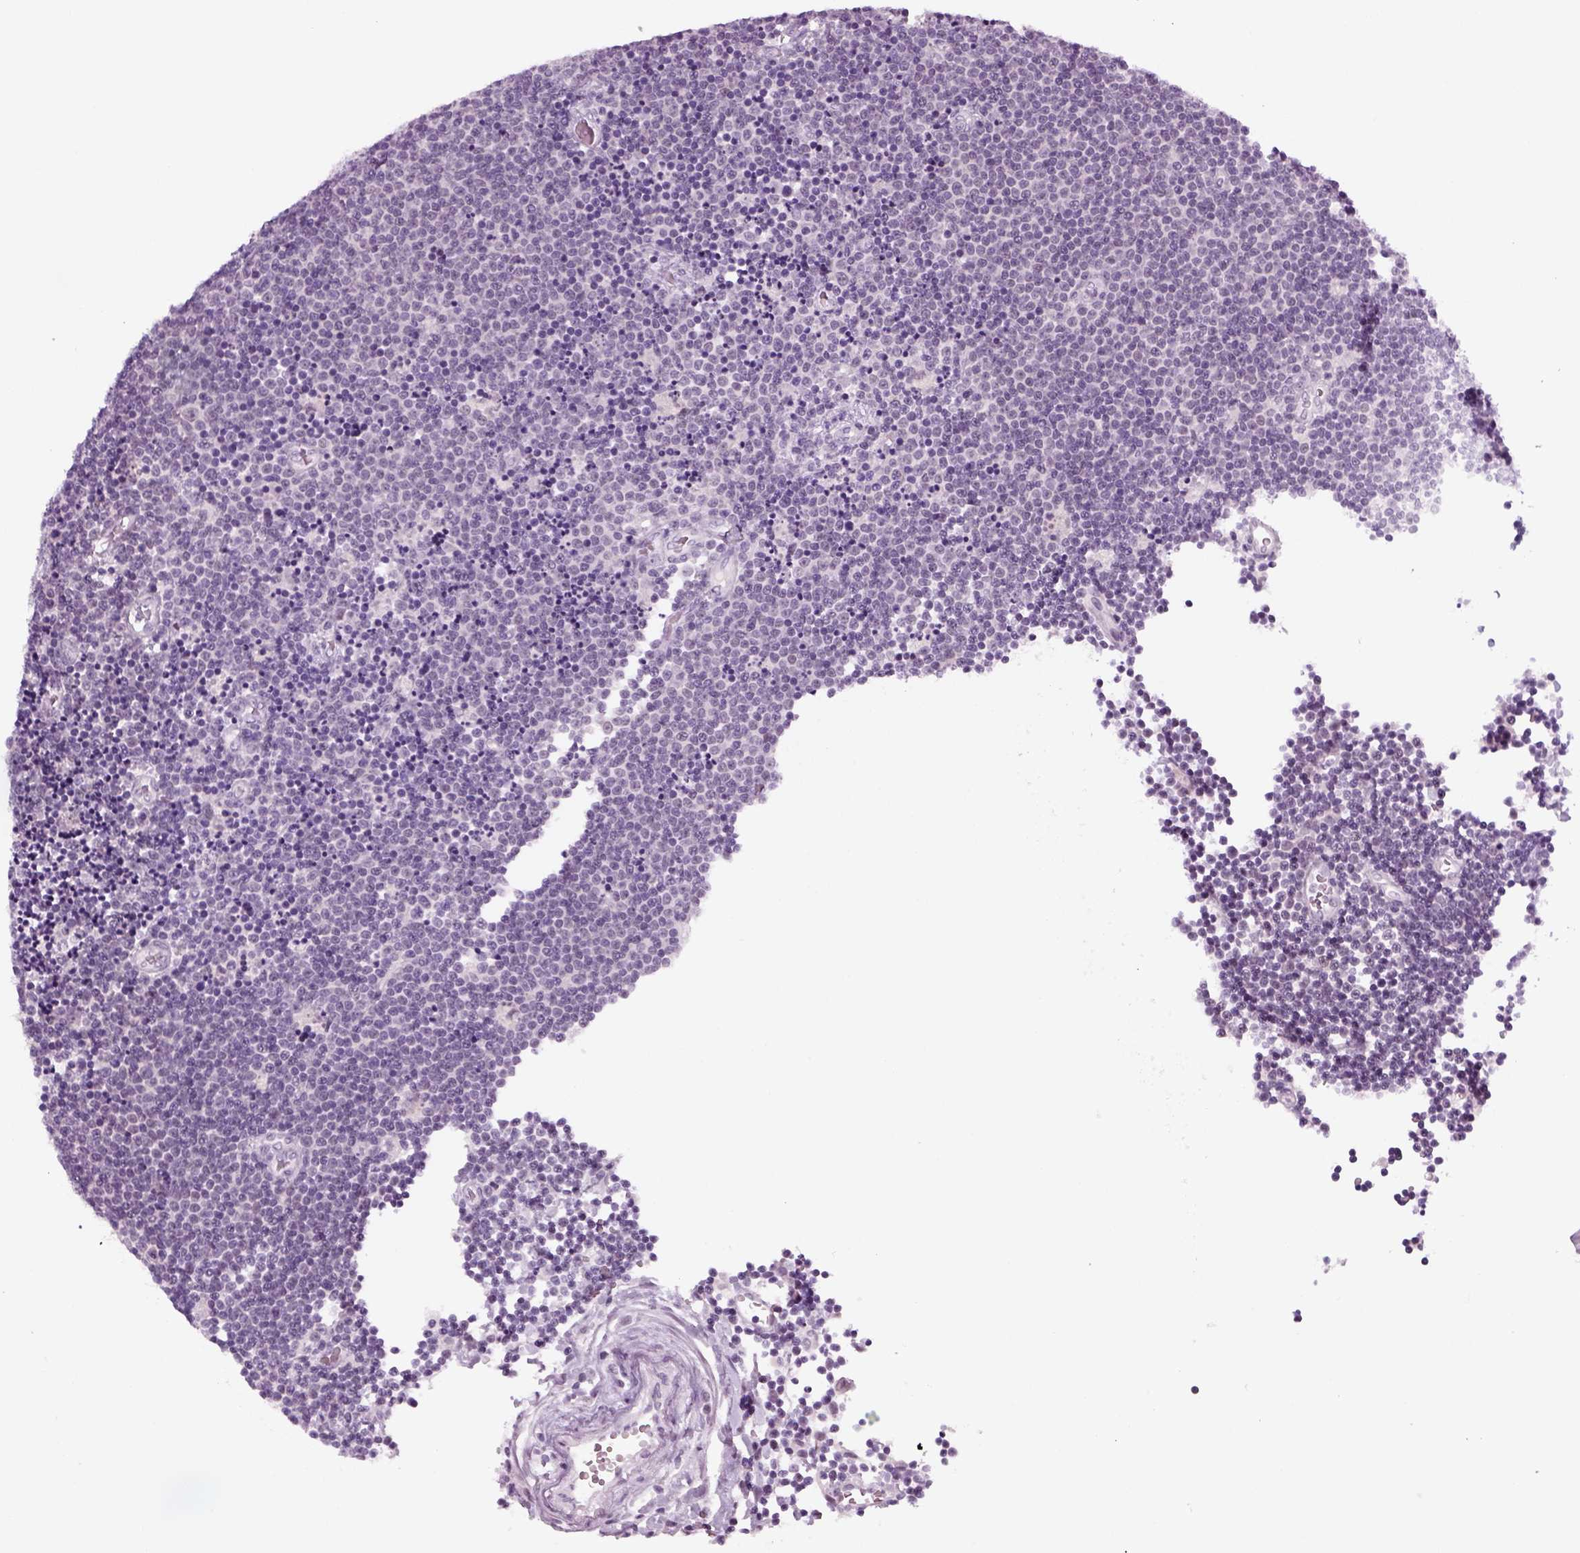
{"staining": {"intensity": "negative", "quantity": "none", "location": "none"}, "tissue": "lymphoma", "cell_type": "Tumor cells", "image_type": "cancer", "snomed": [{"axis": "morphology", "description": "Malignant lymphoma, non-Hodgkin's type, Low grade"}, {"axis": "topography", "description": "Brain"}], "caption": "A photomicrograph of human low-grade malignant lymphoma, non-Hodgkin's type is negative for staining in tumor cells.", "gene": "KRT75", "patient": {"sex": "female", "age": 66}}